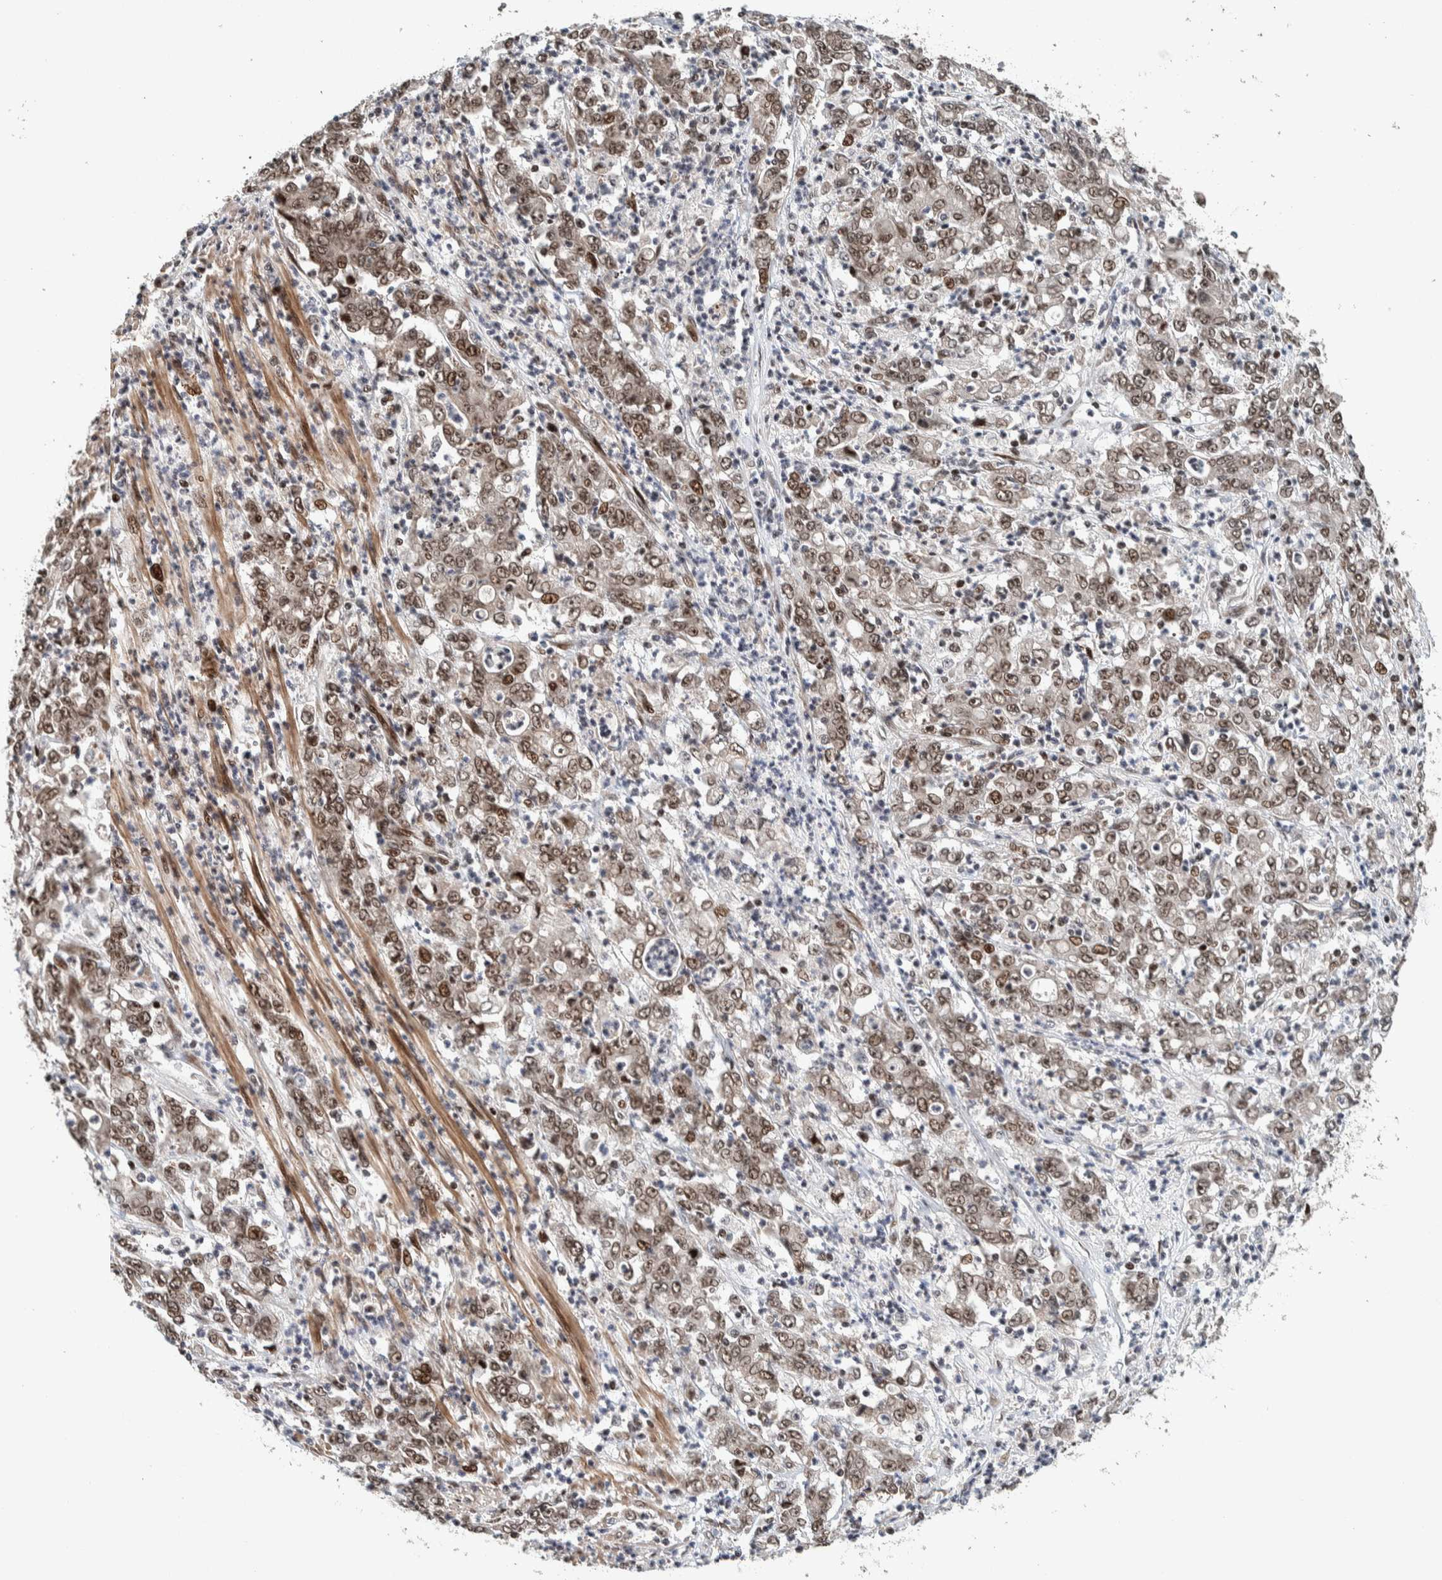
{"staining": {"intensity": "moderate", "quantity": ">75%", "location": "nuclear"}, "tissue": "stomach cancer", "cell_type": "Tumor cells", "image_type": "cancer", "snomed": [{"axis": "morphology", "description": "Adenocarcinoma, NOS"}, {"axis": "topography", "description": "Stomach, lower"}], "caption": "This is a micrograph of immunohistochemistry (IHC) staining of stomach cancer, which shows moderate expression in the nuclear of tumor cells.", "gene": "CHD4", "patient": {"sex": "female", "age": 71}}